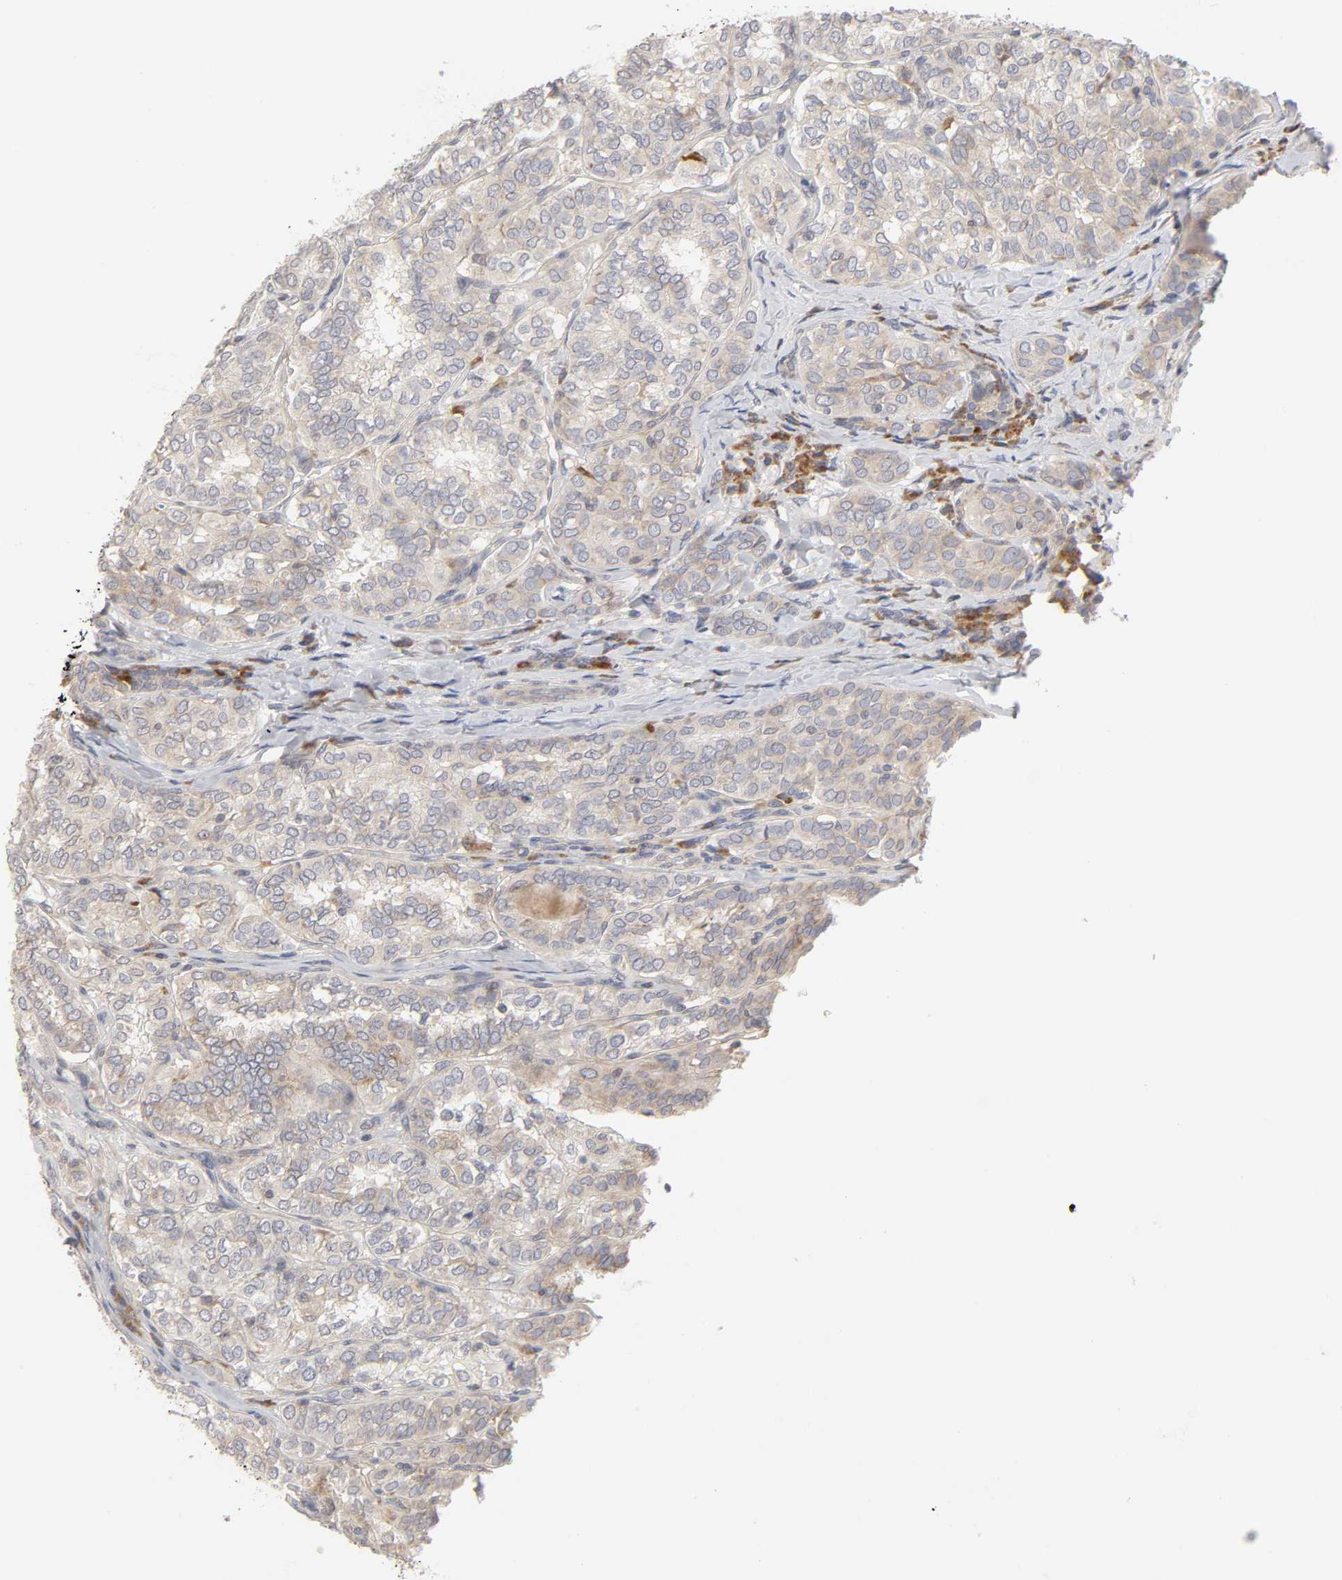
{"staining": {"intensity": "weak", "quantity": ">75%", "location": "cytoplasmic/membranous"}, "tissue": "thyroid cancer", "cell_type": "Tumor cells", "image_type": "cancer", "snomed": [{"axis": "morphology", "description": "Papillary adenocarcinoma, NOS"}, {"axis": "topography", "description": "Thyroid gland"}], "caption": "Immunohistochemical staining of human papillary adenocarcinoma (thyroid) exhibits low levels of weak cytoplasmic/membranous expression in approximately >75% of tumor cells.", "gene": "IL4R", "patient": {"sex": "female", "age": 30}}